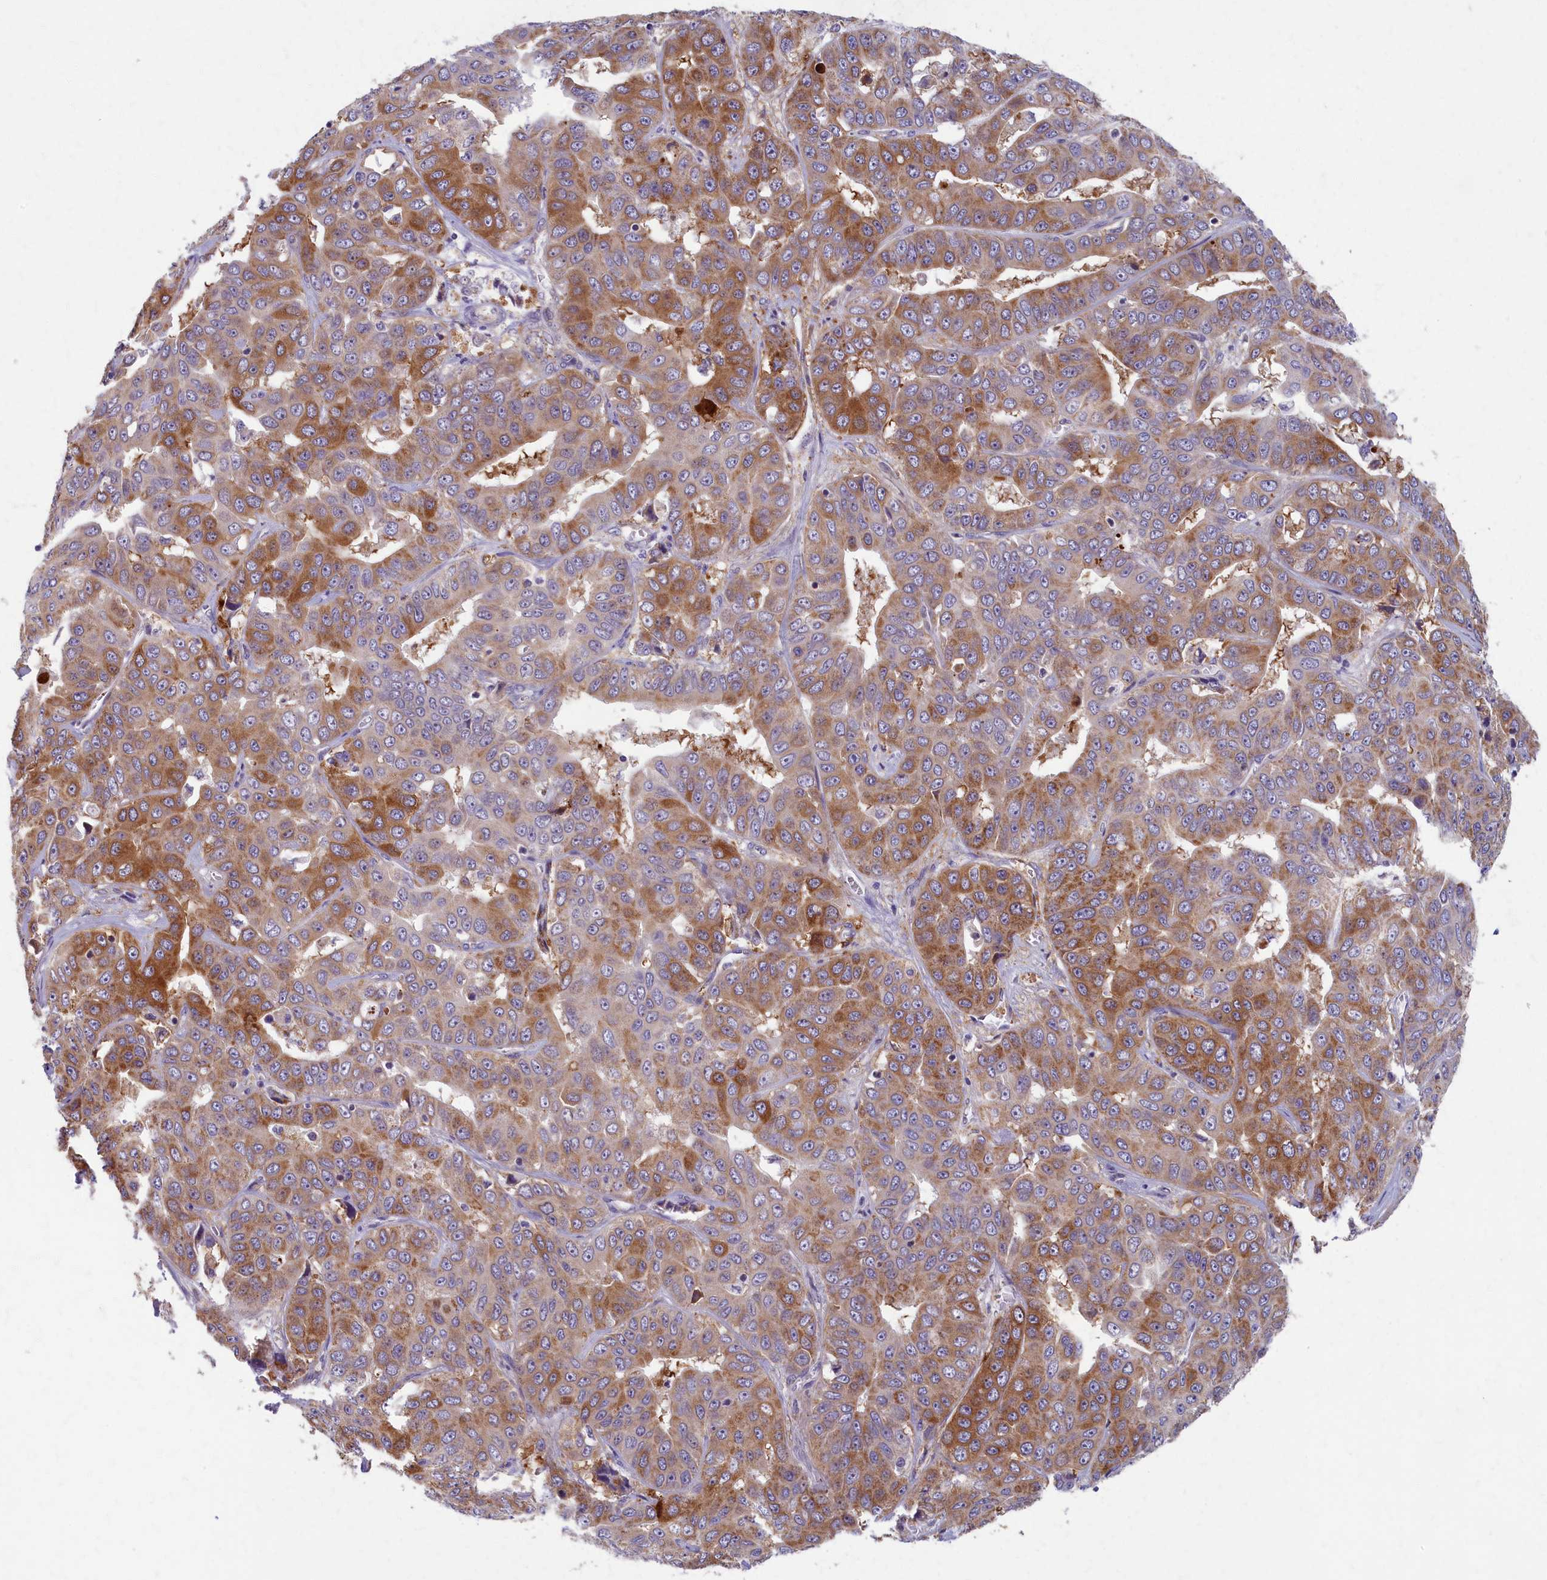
{"staining": {"intensity": "moderate", "quantity": ">75%", "location": "cytoplasmic/membranous"}, "tissue": "liver cancer", "cell_type": "Tumor cells", "image_type": "cancer", "snomed": [{"axis": "morphology", "description": "Cholangiocarcinoma"}, {"axis": "topography", "description": "Liver"}], "caption": "Immunohistochemical staining of human liver cholangiocarcinoma shows medium levels of moderate cytoplasmic/membranous positivity in approximately >75% of tumor cells.", "gene": "MRPS25", "patient": {"sex": "female", "age": 52}}